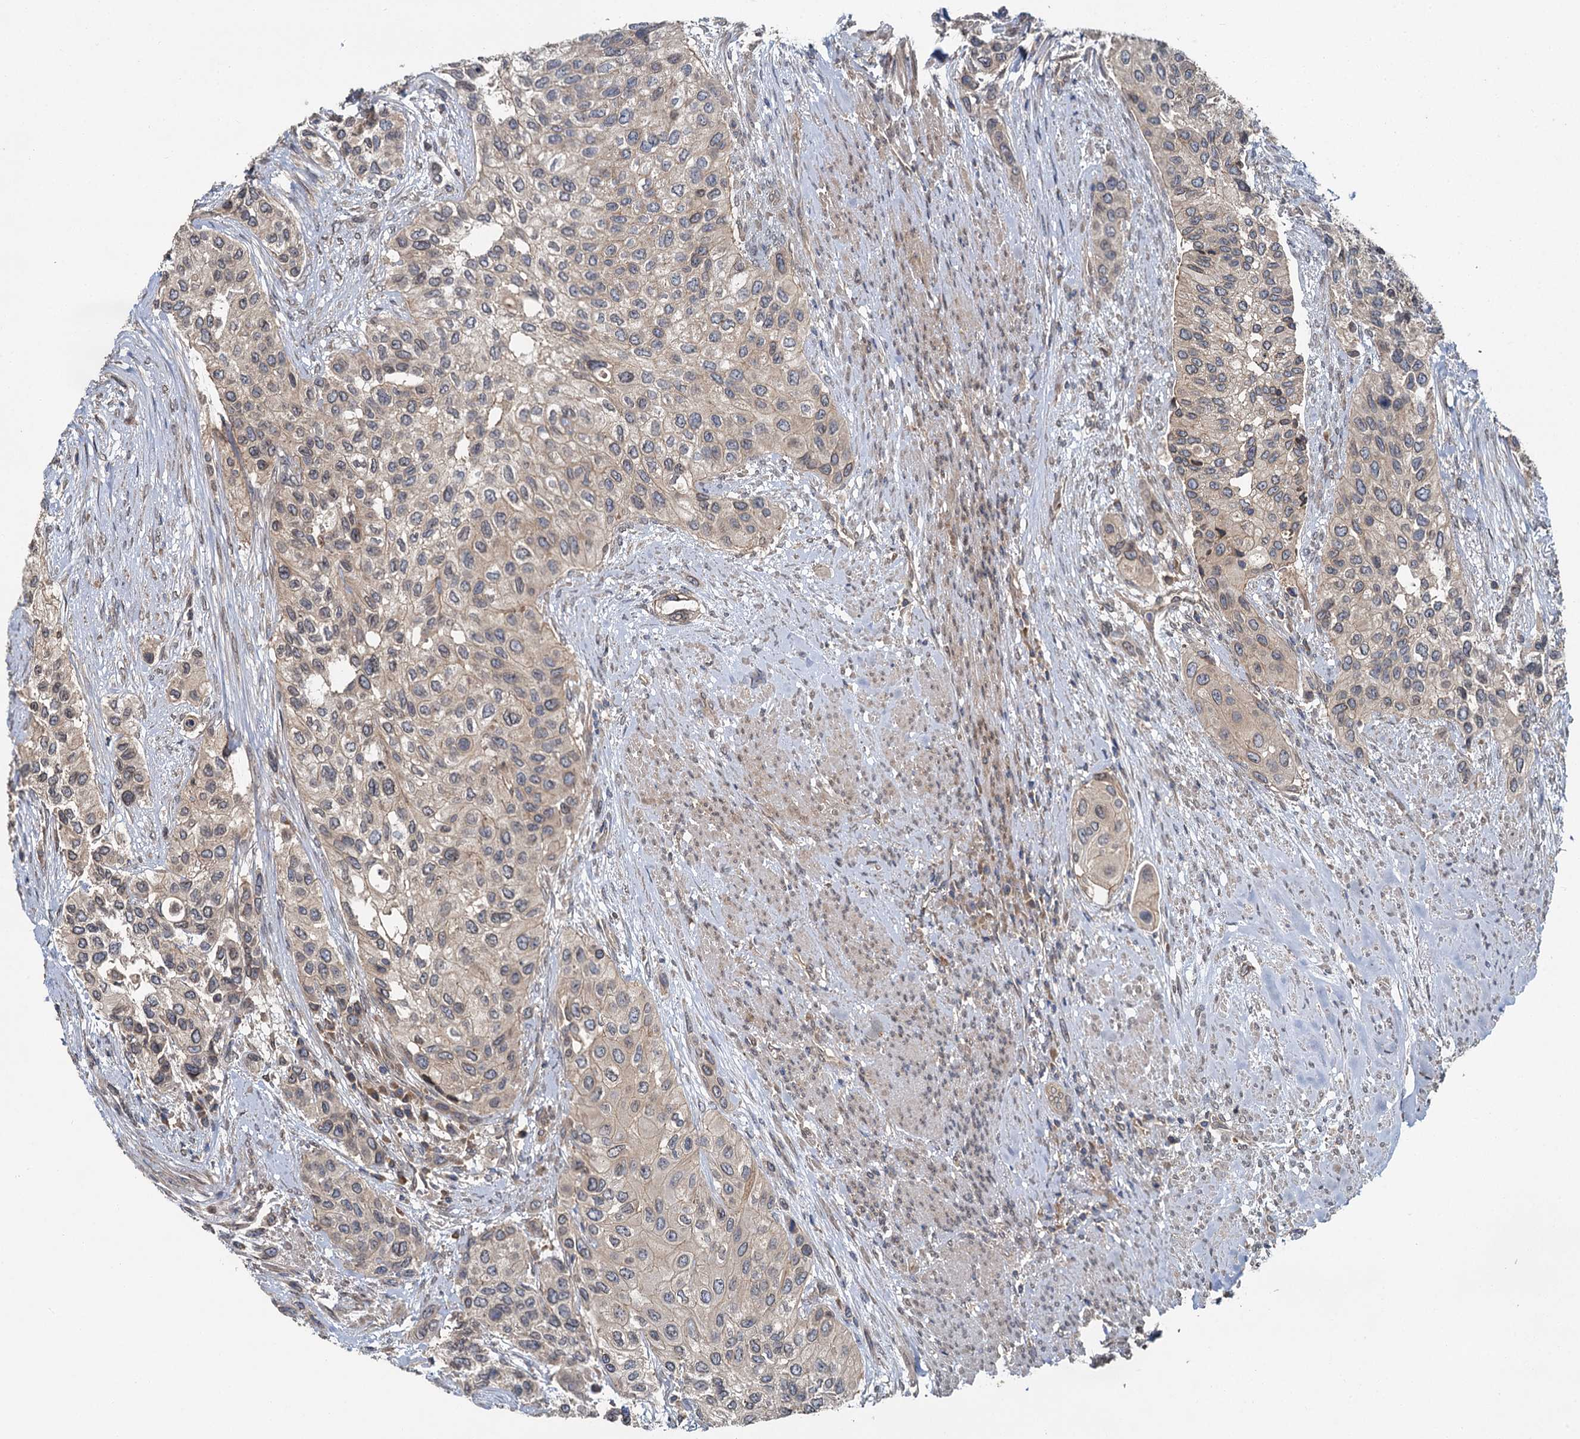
{"staining": {"intensity": "weak", "quantity": ">75%", "location": "cytoplasmic/membranous"}, "tissue": "urothelial cancer", "cell_type": "Tumor cells", "image_type": "cancer", "snomed": [{"axis": "morphology", "description": "Normal tissue, NOS"}, {"axis": "morphology", "description": "Urothelial carcinoma, High grade"}, {"axis": "topography", "description": "Vascular tissue"}, {"axis": "topography", "description": "Urinary bladder"}], "caption": "Protein analysis of urothelial carcinoma (high-grade) tissue exhibits weak cytoplasmic/membranous staining in about >75% of tumor cells. (brown staining indicates protein expression, while blue staining denotes nuclei).", "gene": "ZNF324", "patient": {"sex": "female", "age": 56}}